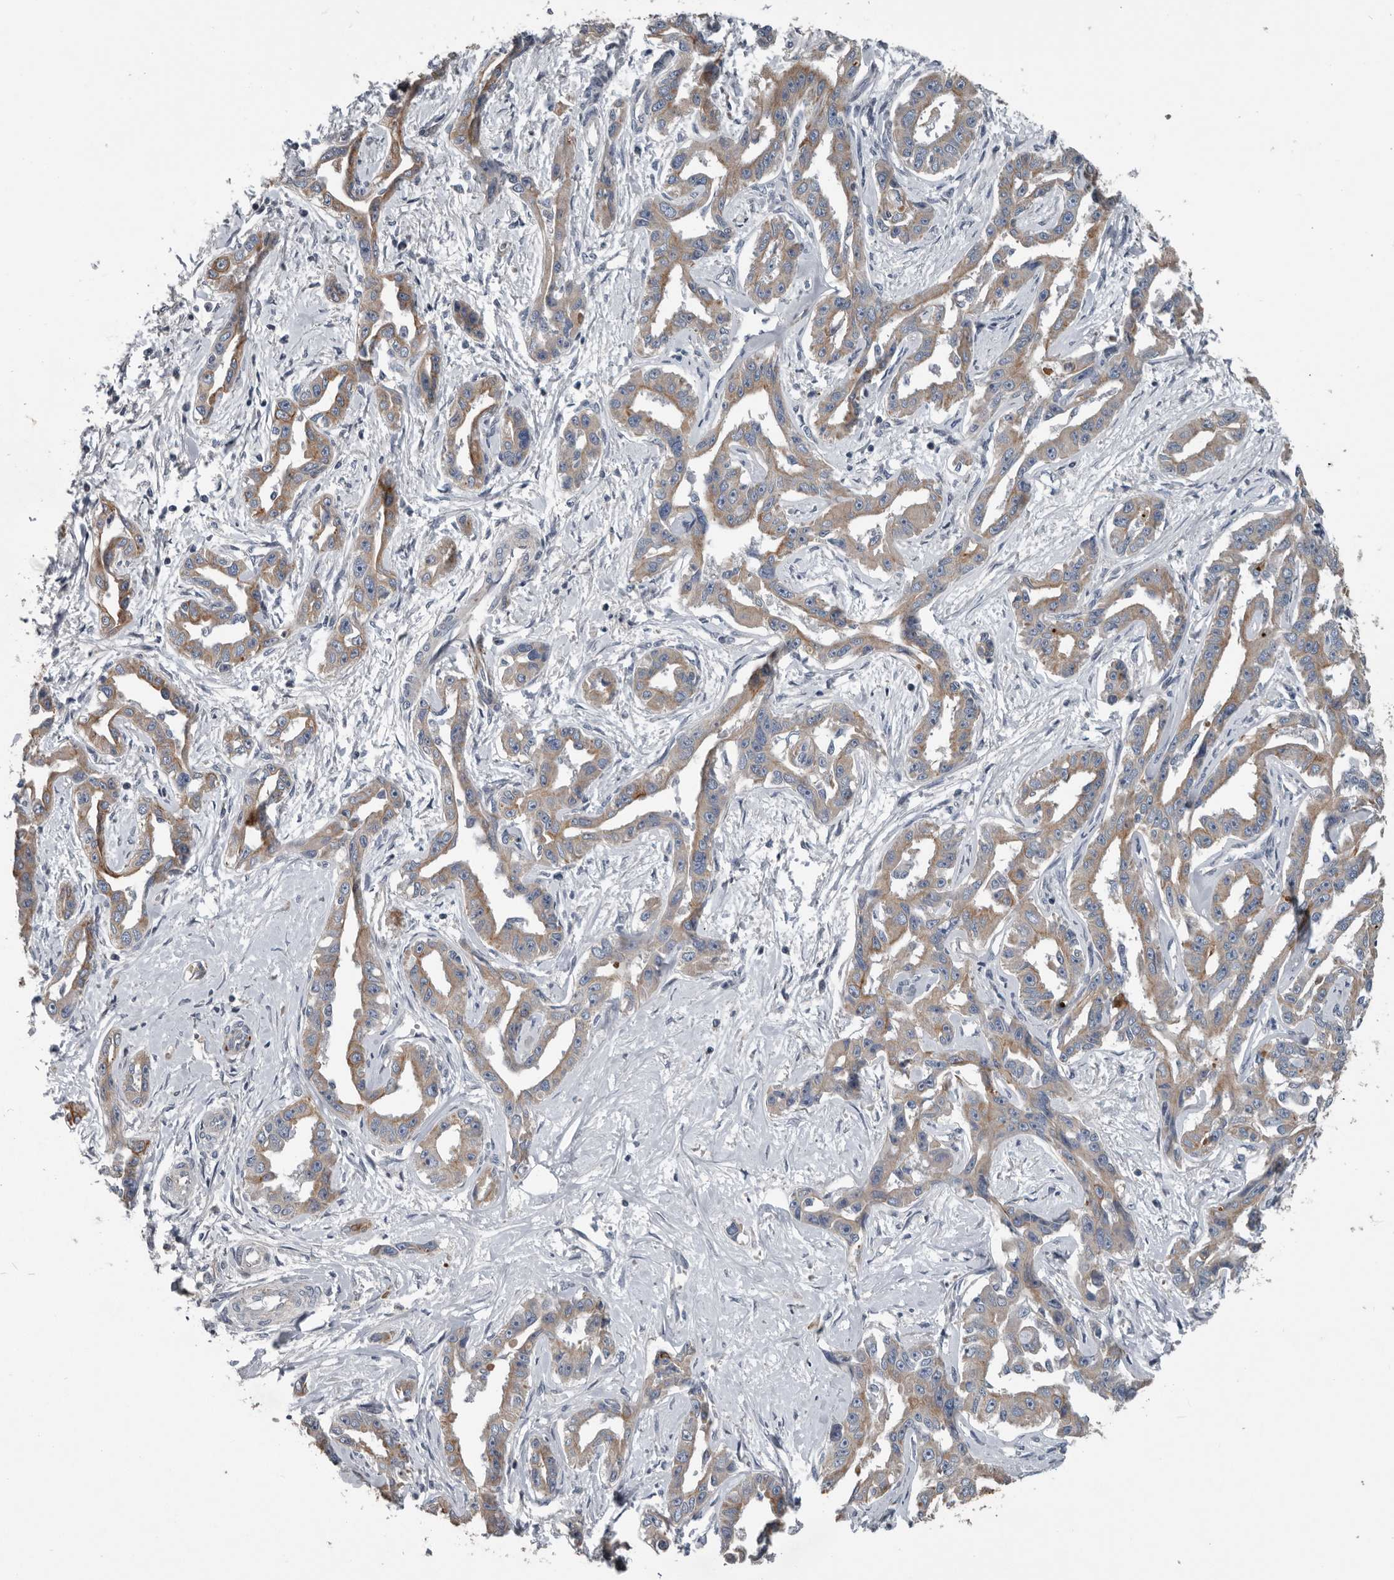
{"staining": {"intensity": "moderate", "quantity": "25%-75%", "location": "cytoplasmic/membranous"}, "tissue": "liver cancer", "cell_type": "Tumor cells", "image_type": "cancer", "snomed": [{"axis": "morphology", "description": "Cholangiocarcinoma"}, {"axis": "topography", "description": "Liver"}], "caption": "Brown immunohistochemical staining in human liver cancer reveals moderate cytoplasmic/membranous positivity in approximately 25%-75% of tumor cells. The staining is performed using DAB brown chromogen to label protein expression. The nuclei are counter-stained blue using hematoxylin.", "gene": "DPY19L4", "patient": {"sex": "male", "age": 59}}